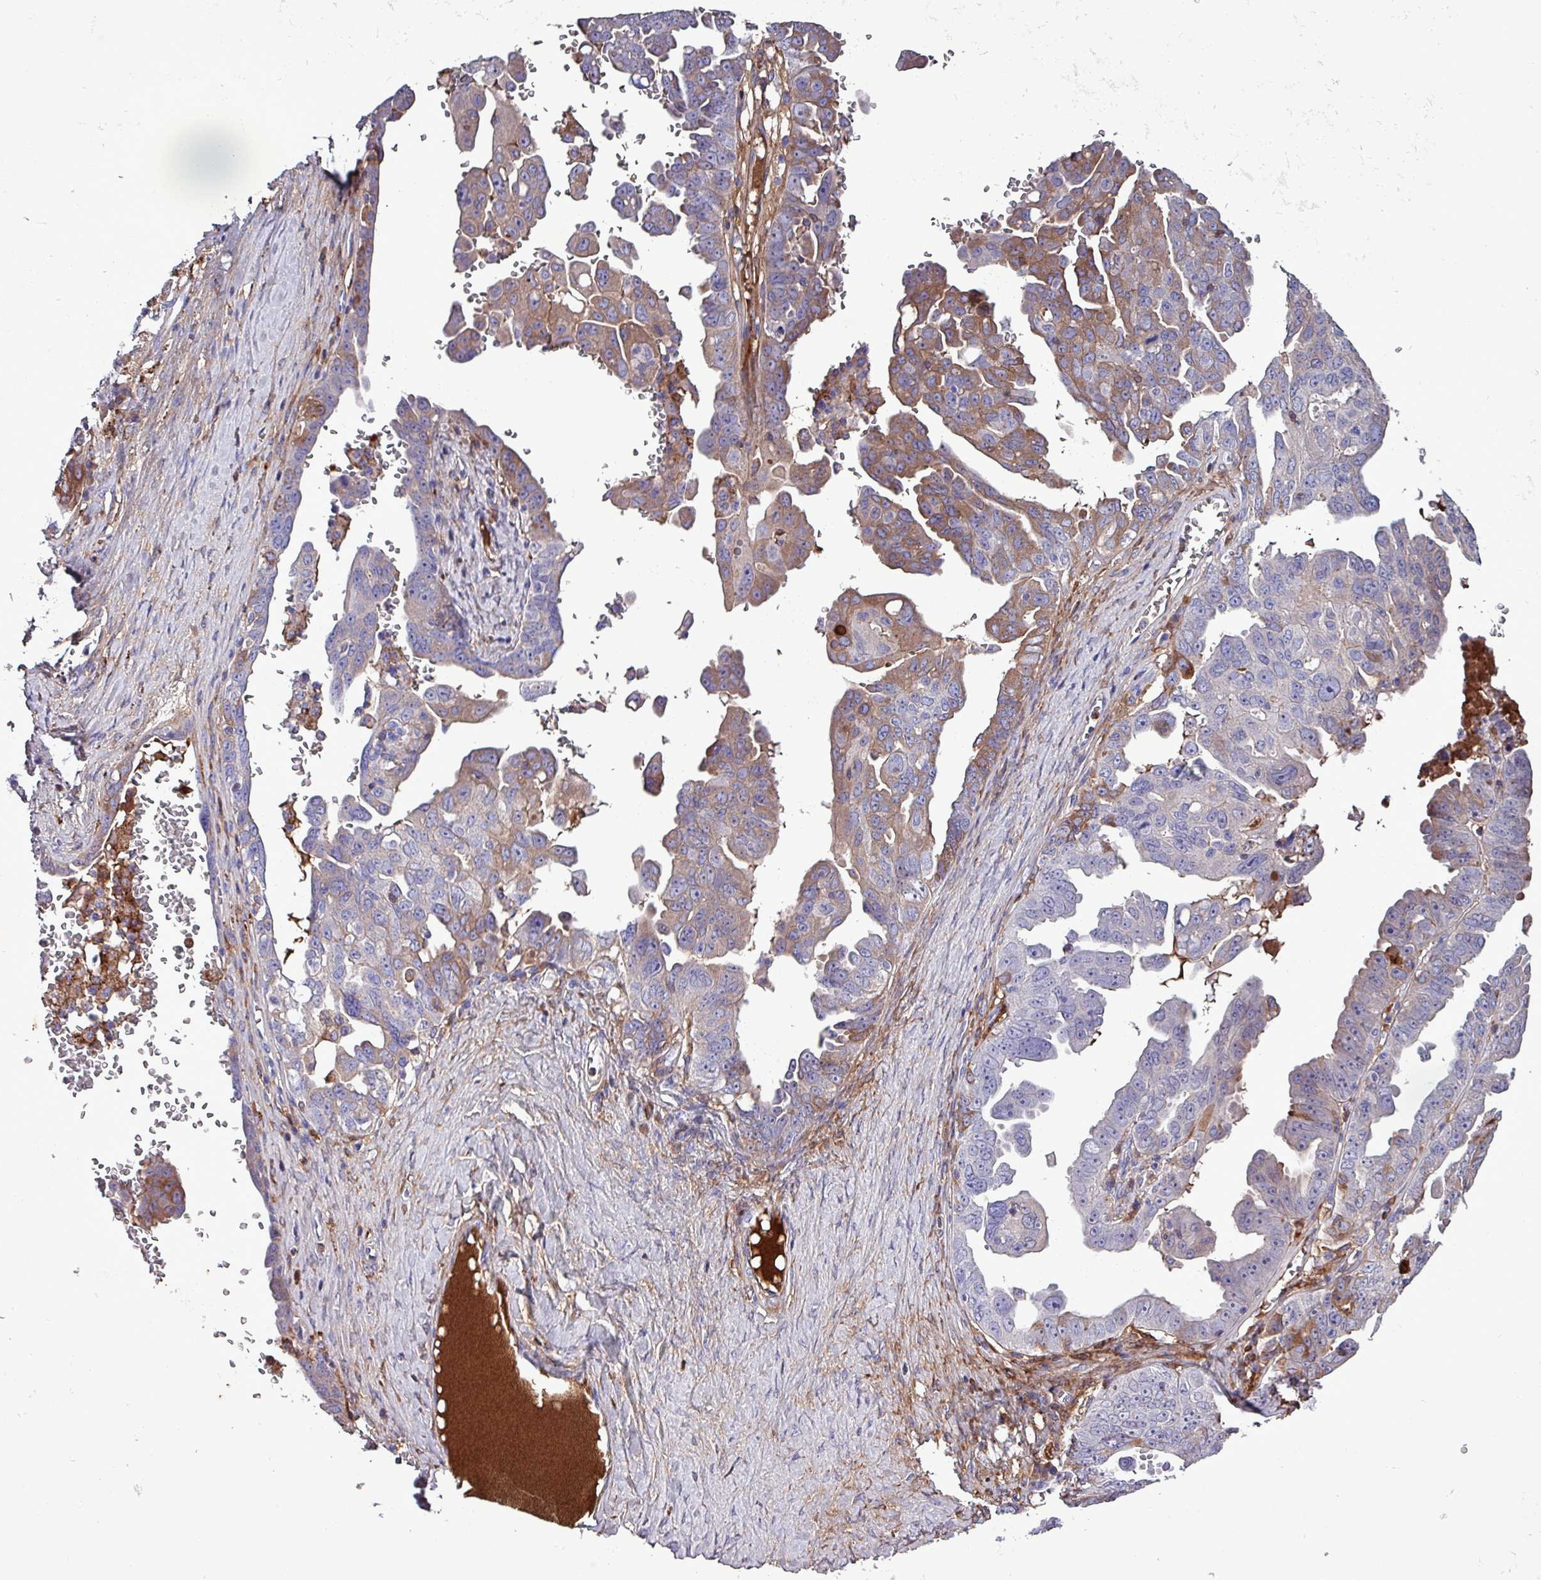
{"staining": {"intensity": "moderate", "quantity": "25%-75%", "location": "cytoplasmic/membranous"}, "tissue": "ovarian cancer", "cell_type": "Tumor cells", "image_type": "cancer", "snomed": [{"axis": "morphology", "description": "Carcinoma, endometroid"}, {"axis": "topography", "description": "Ovary"}], "caption": "Approximately 25%-75% of tumor cells in ovarian cancer (endometroid carcinoma) show moderate cytoplasmic/membranous protein expression as visualized by brown immunohistochemical staining.", "gene": "HP", "patient": {"sex": "female", "age": 62}}